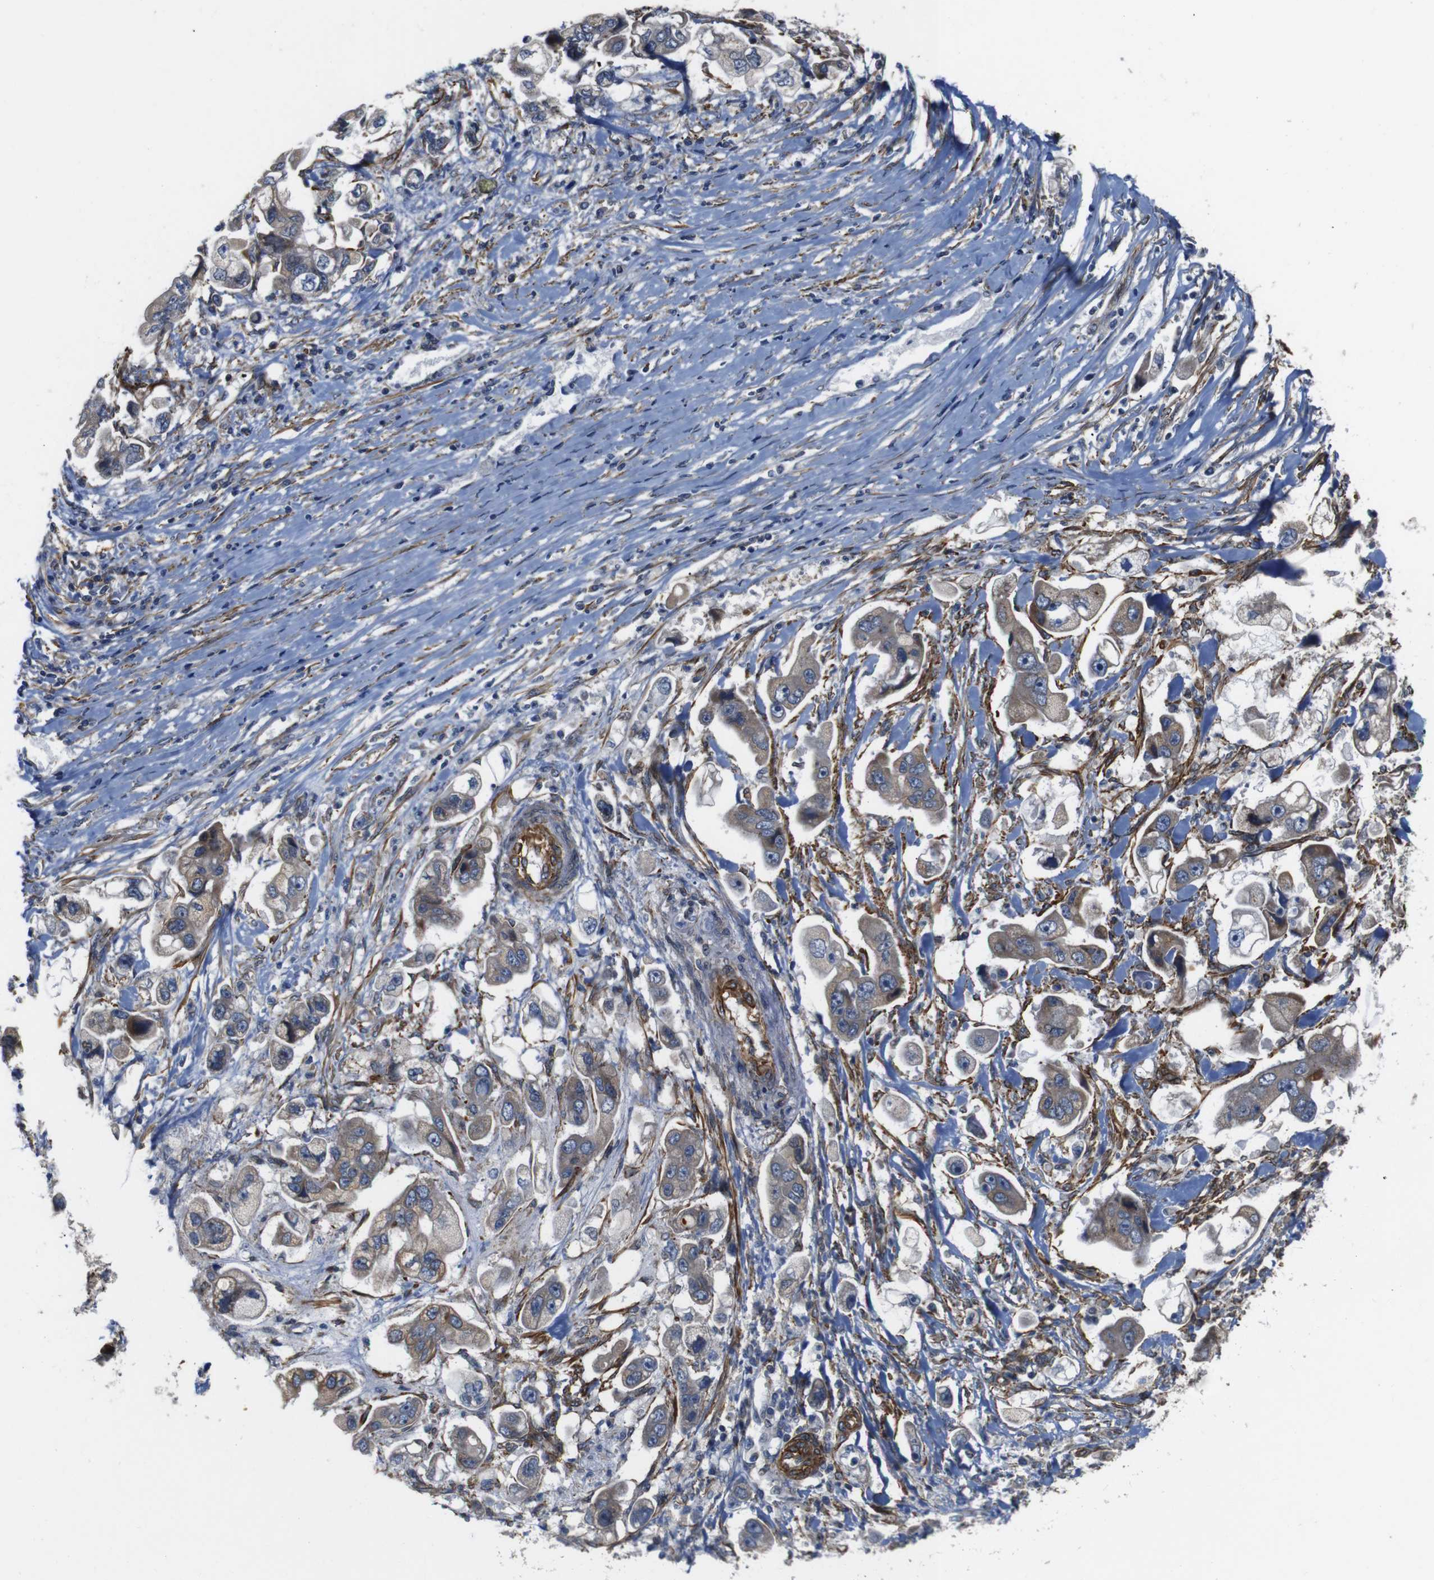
{"staining": {"intensity": "weak", "quantity": "25%-75%", "location": "cytoplasmic/membranous"}, "tissue": "stomach cancer", "cell_type": "Tumor cells", "image_type": "cancer", "snomed": [{"axis": "morphology", "description": "Adenocarcinoma, NOS"}, {"axis": "topography", "description": "Stomach"}], "caption": "About 25%-75% of tumor cells in adenocarcinoma (stomach) display weak cytoplasmic/membranous protein staining as visualized by brown immunohistochemical staining.", "gene": "GGT7", "patient": {"sex": "male", "age": 62}}